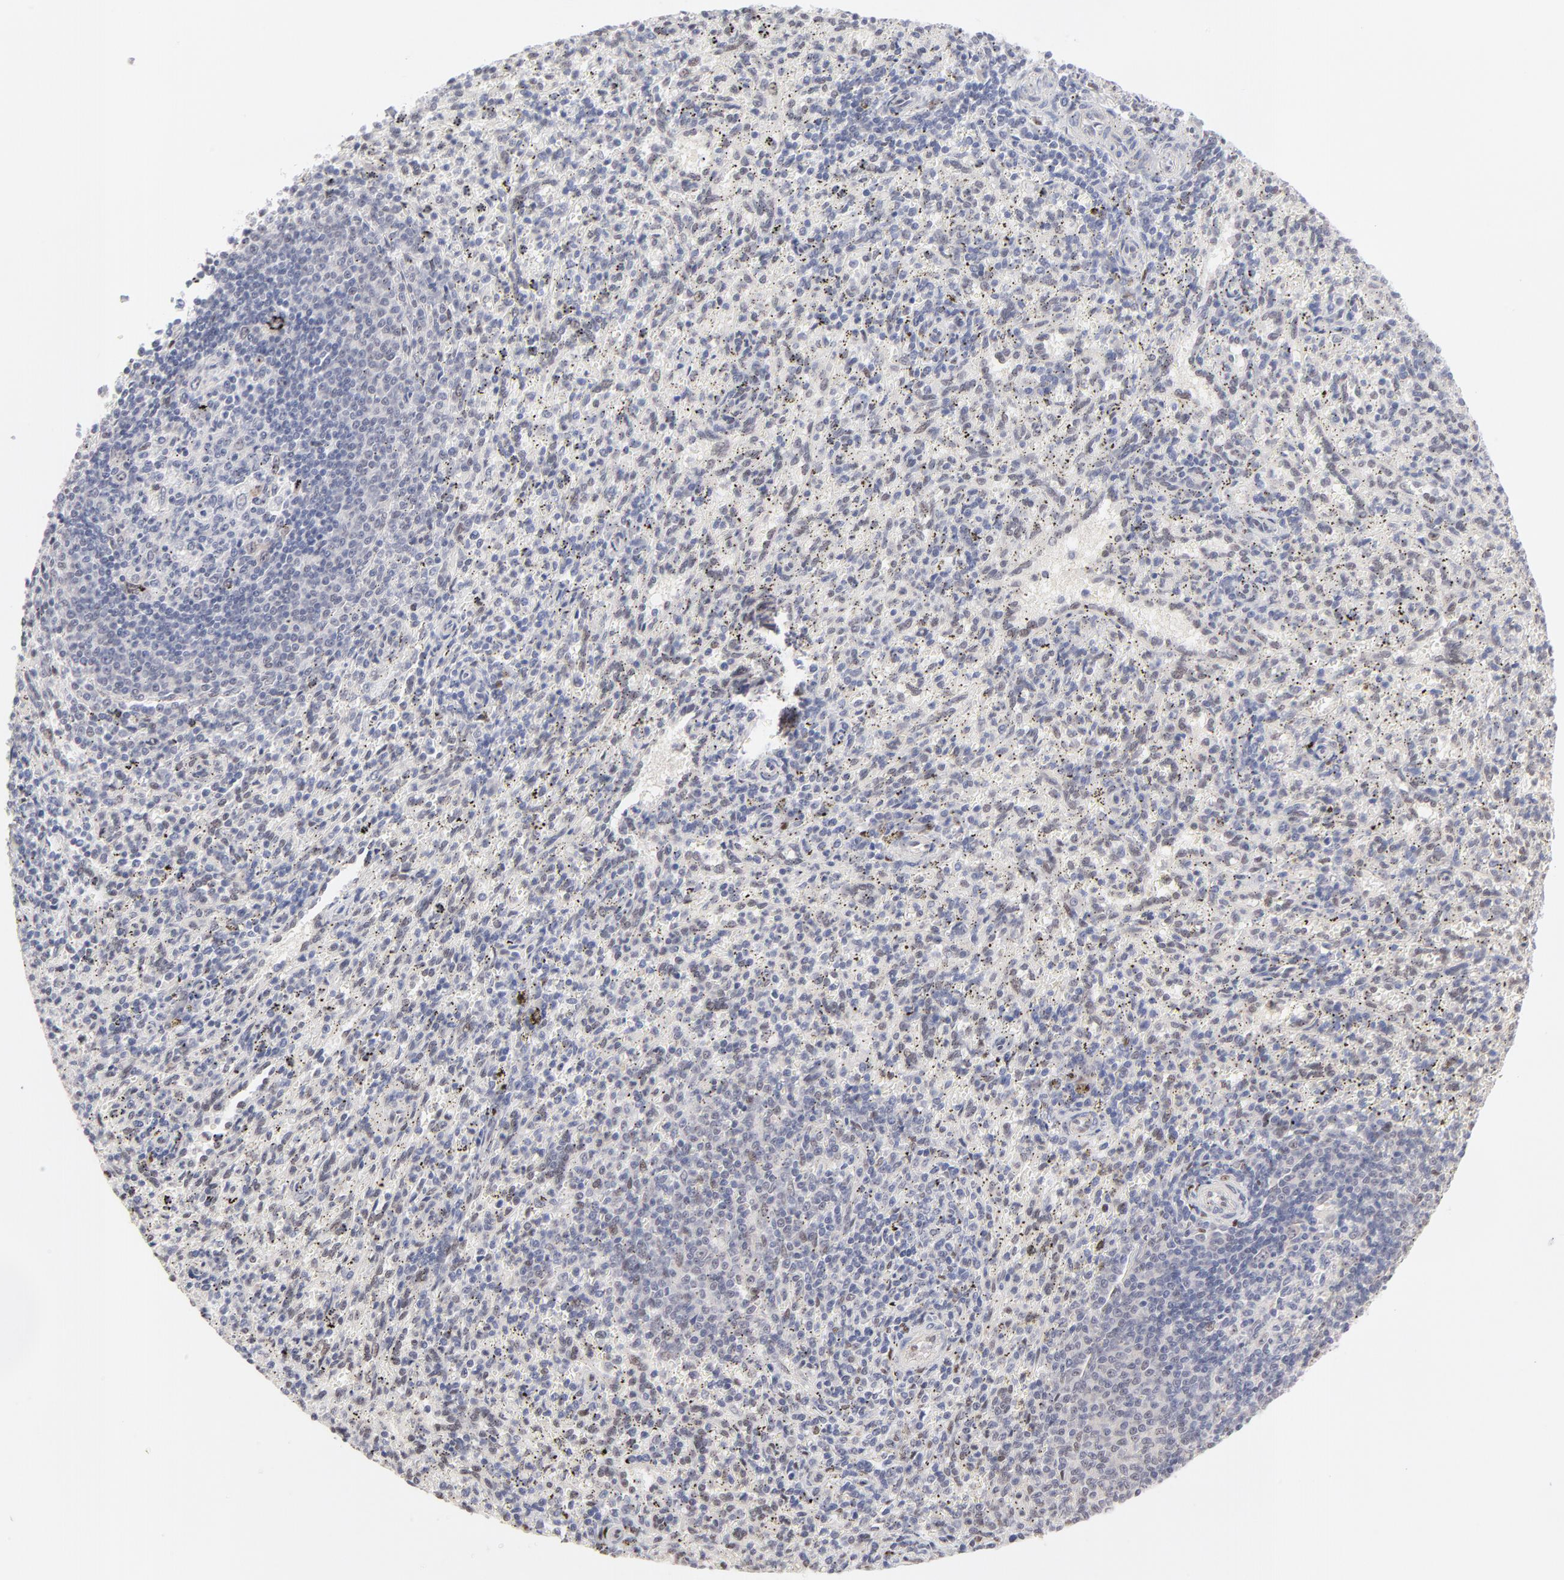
{"staining": {"intensity": "moderate", "quantity": "25%-75%", "location": "nuclear"}, "tissue": "spleen", "cell_type": "Cells in red pulp", "image_type": "normal", "snomed": [{"axis": "morphology", "description": "Normal tissue, NOS"}, {"axis": "topography", "description": "Spleen"}], "caption": "DAB immunohistochemical staining of normal human spleen demonstrates moderate nuclear protein staining in about 25%-75% of cells in red pulp.", "gene": "STAT3", "patient": {"sex": "female", "age": 10}}